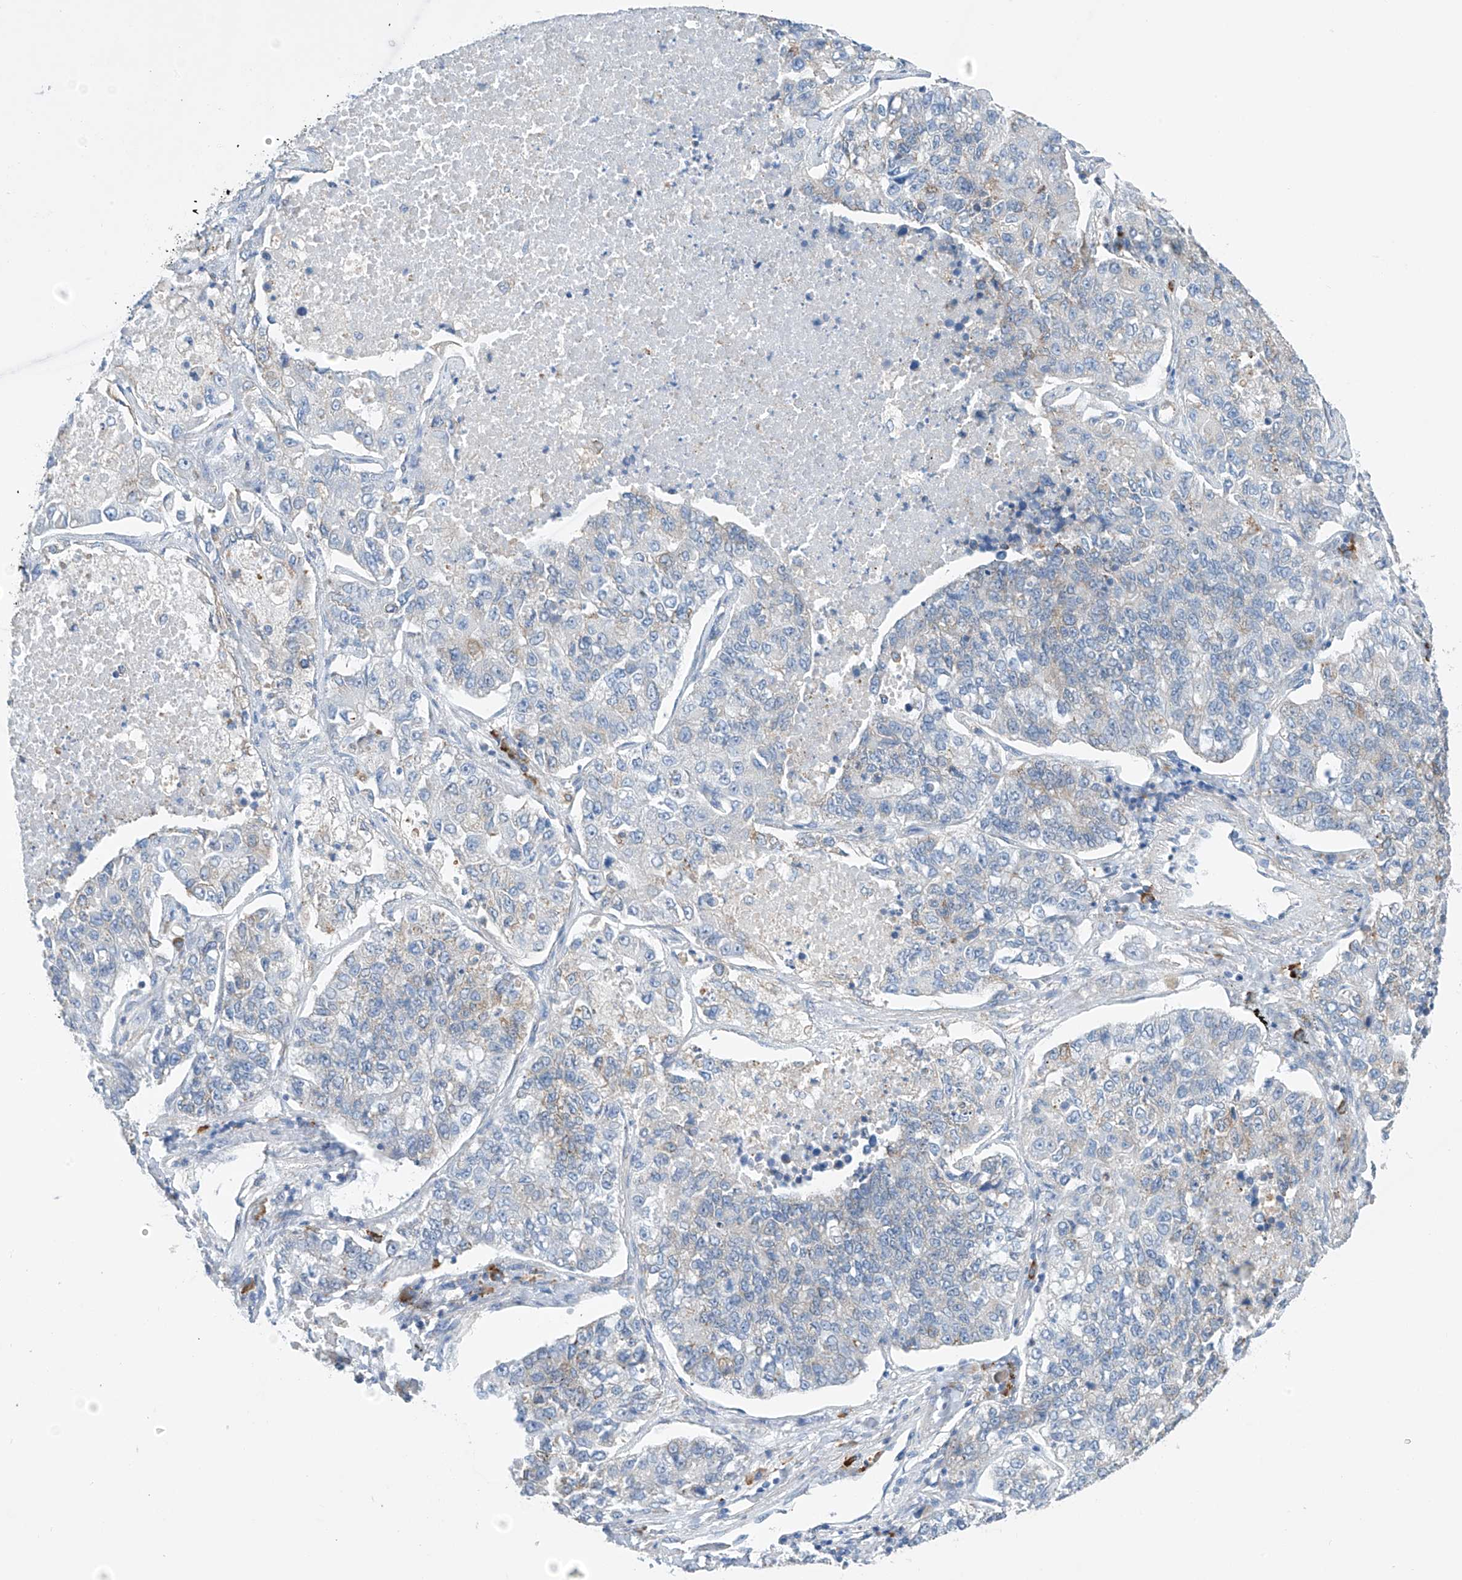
{"staining": {"intensity": "negative", "quantity": "none", "location": "none"}, "tissue": "lung cancer", "cell_type": "Tumor cells", "image_type": "cancer", "snomed": [{"axis": "morphology", "description": "Adenocarcinoma, NOS"}, {"axis": "topography", "description": "Lung"}], "caption": "Immunohistochemical staining of human adenocarcinoma (lung) reveals no significant staining in tumor cells.", "gene": "REC8", "patient": {"sex": "male", "age": 49}}